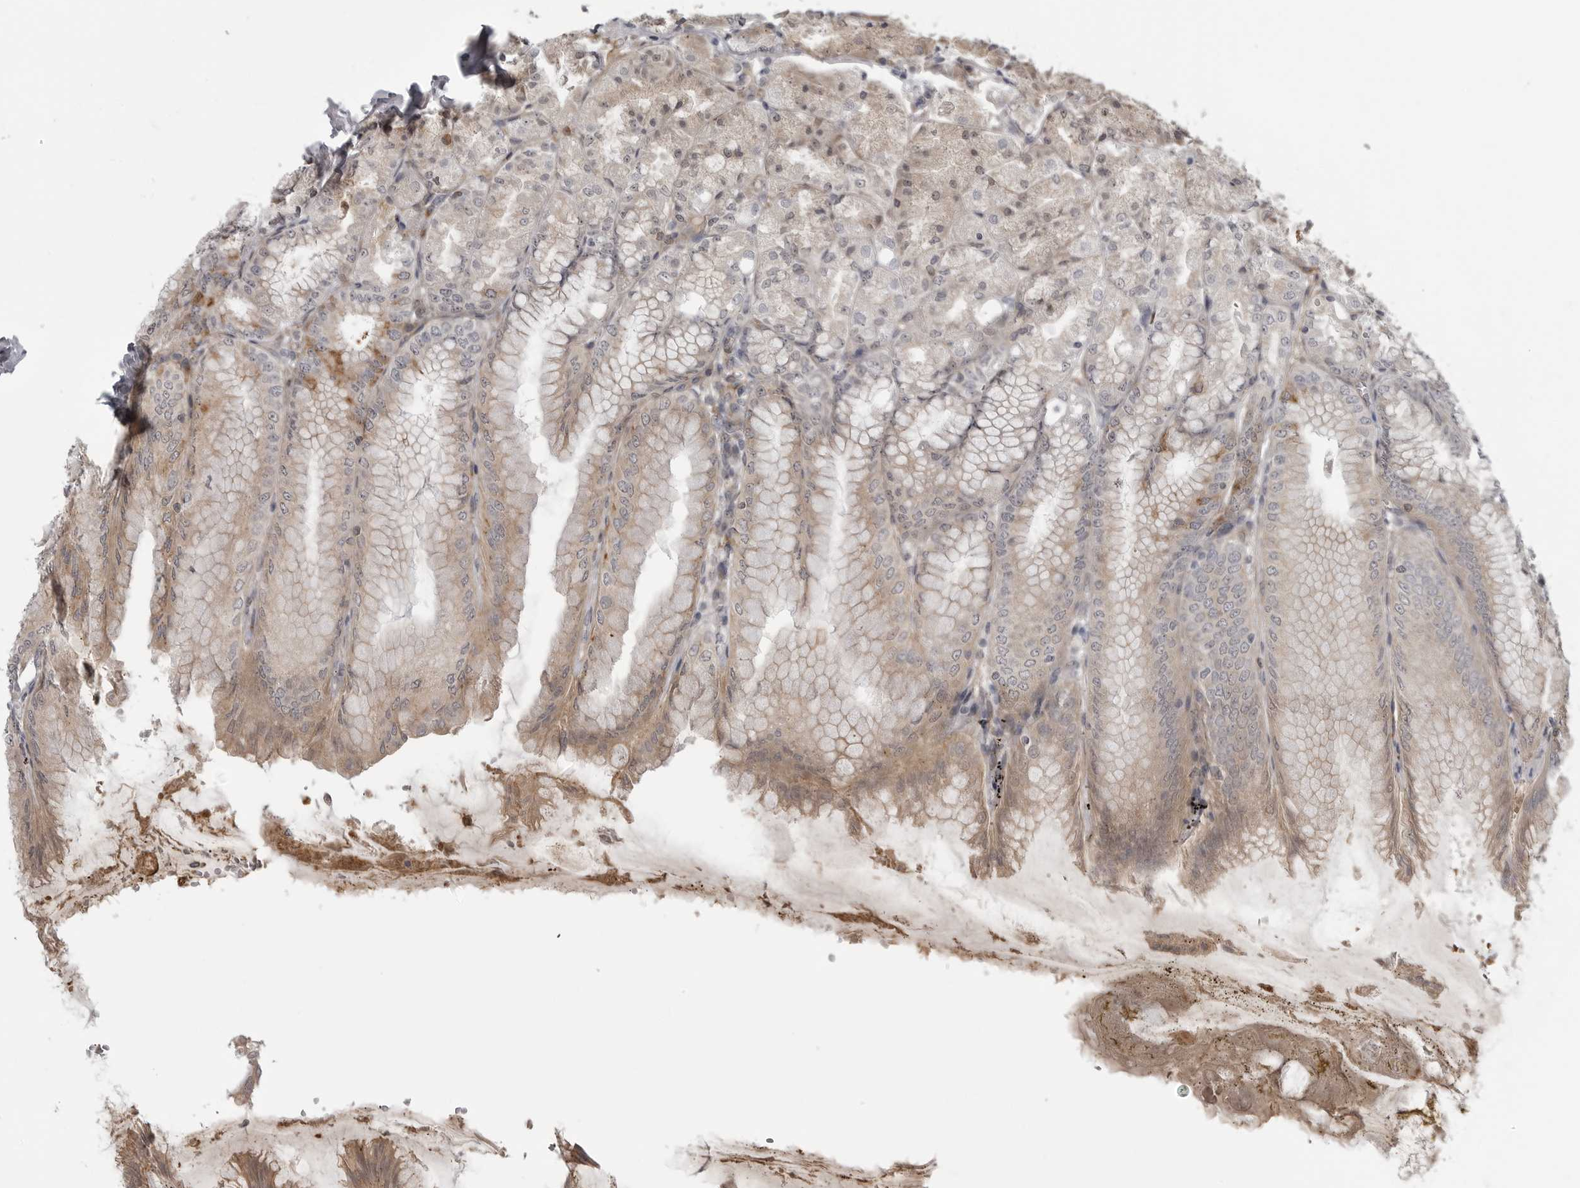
{"staining": {"intensity": "moderate", "quantity": ">75%", "location": "cytoplasmic/membranous"}, "tissue": "stomach", "cell_type": "Glandular cells", "image_type": "normal", "snomed": [{"axis": "morphology", "description": "Normal tissue, NOS"}, {"axis": "topography", "description": "Stomach, lower"}], "caption": "Moderate cytoplasmic/membranous staining is identified in about >75% of glandular cells in normal stomach.", "gene": "LRRC45", "patient": {"sex": "male", "age": 71}}